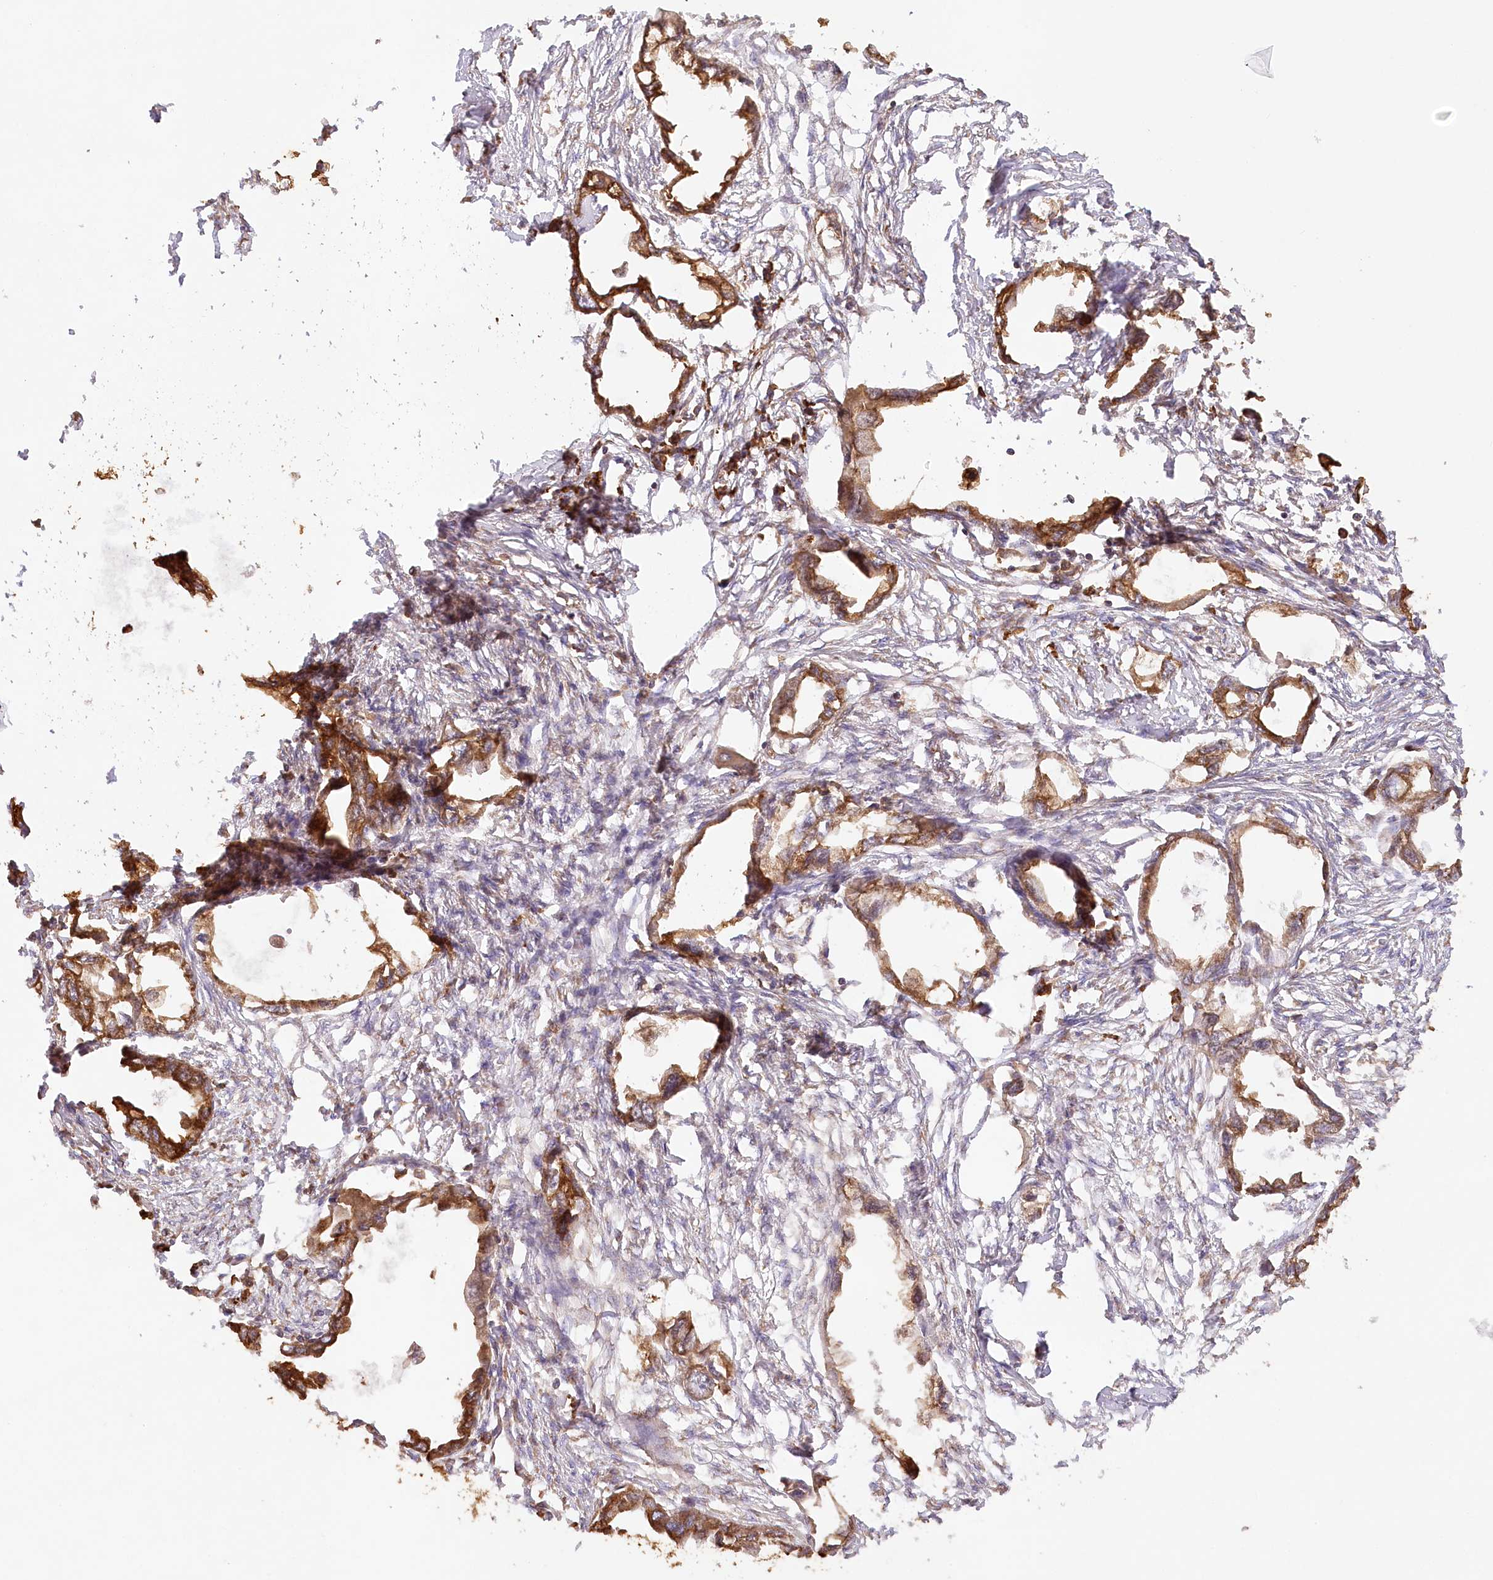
{"staining": {"intensity": "moderate", "quantity": ">75%", "location": "cytoplasmic/membranous"}, "tissue": "endometrial cancer", "cell_type": "Tumor cells", "image_type": "cancer", "snomed": [{"axis": "morphology", "description": "Adenocarcinoma, NOS"}, {"axis": "morphology", "description": "Adenocarcinoma, metastatic, NOS"}, {"axis": "topography", "description": "Adipose tissue"}, {"axis": "topography", "description": "Endometrium"}], "caption": "Protein expression analysis of human endometrial adenocarcinoma reveals moderate cytoplasmic/membranous positivity in approximately >75% of tumor cells.", "gene": "ACAP2", "patient": {"sex": "female", "age": 67}}